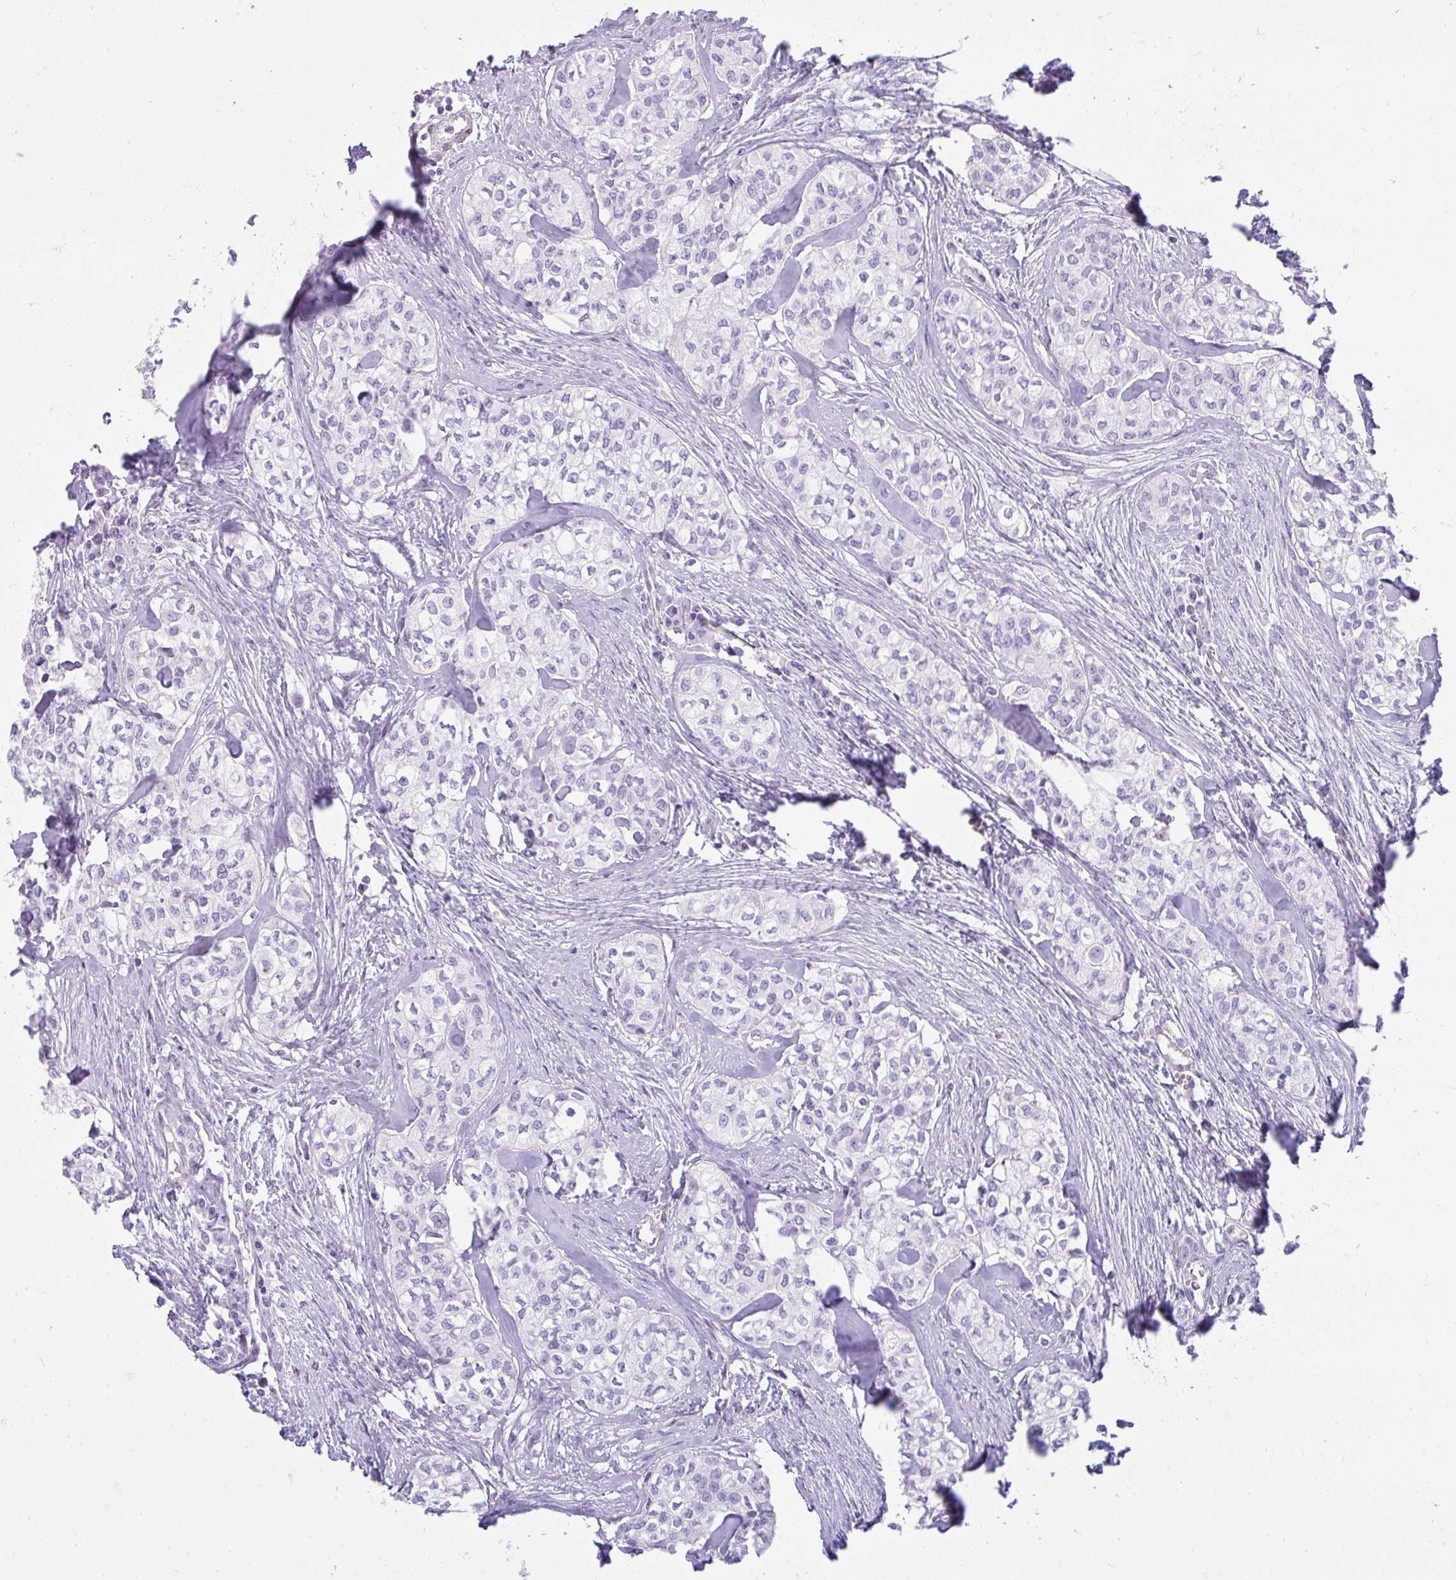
{"staining": {"intensity": "negative", "quantity": "none", "location": "none"}, "tissue": "head and neck cancer", "cell_type": "Tumor cells", "image_type": "cancer", "snomed": [{"axis": "morphology", "description": "Adenocarcinoma, NOS"}, {"axis": "topography", "description": "Head-Neck"}], "caption": "Immunohistochemical staining of human head and neck cancer (adenocarcinoma) shows no significant expression in tumor cells. (Immunohistochemistry (ihc), brightfield microscopy, high magnification).", "gene": "CDRT15", "patient": {"sex": "male", "age": 81}}